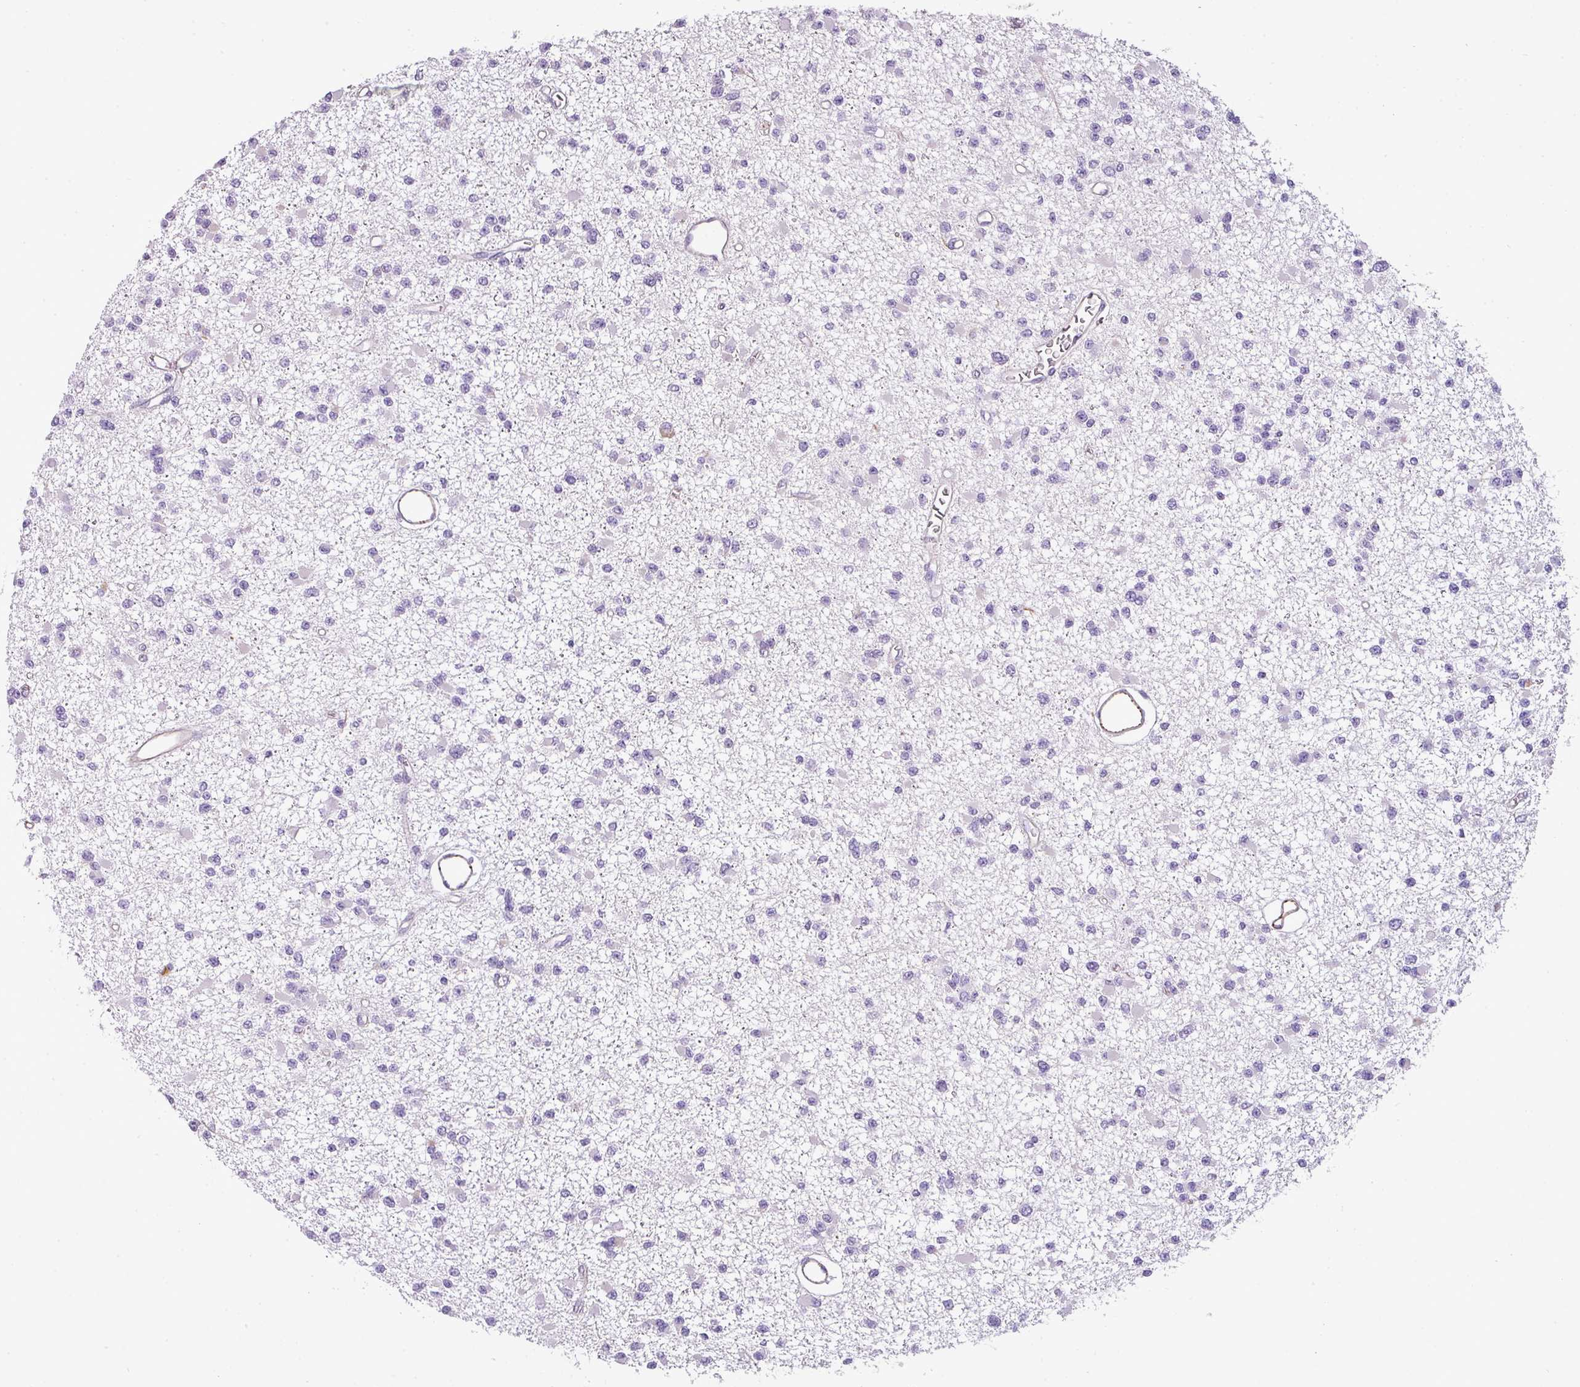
{"staining": {"intensity": "negative", "quantity": "none", "location": "none"}, "tissue": "glioma", "cell_type": "Tumor cells", "image_type": "cancer", "snomed": [{"axis": "morphology", "description": "Glioma, malignant, Low grade"}, {"axis": "topography", "description": "Brain"}], "caption": "High power microscopy histopathology image of an immunohistochemistry (IHC) image of glioma, revealing no significant positivity in tumor cells.", "gene": "ENSG00000273748", "patient": {"sex": "female", "age": 22}}